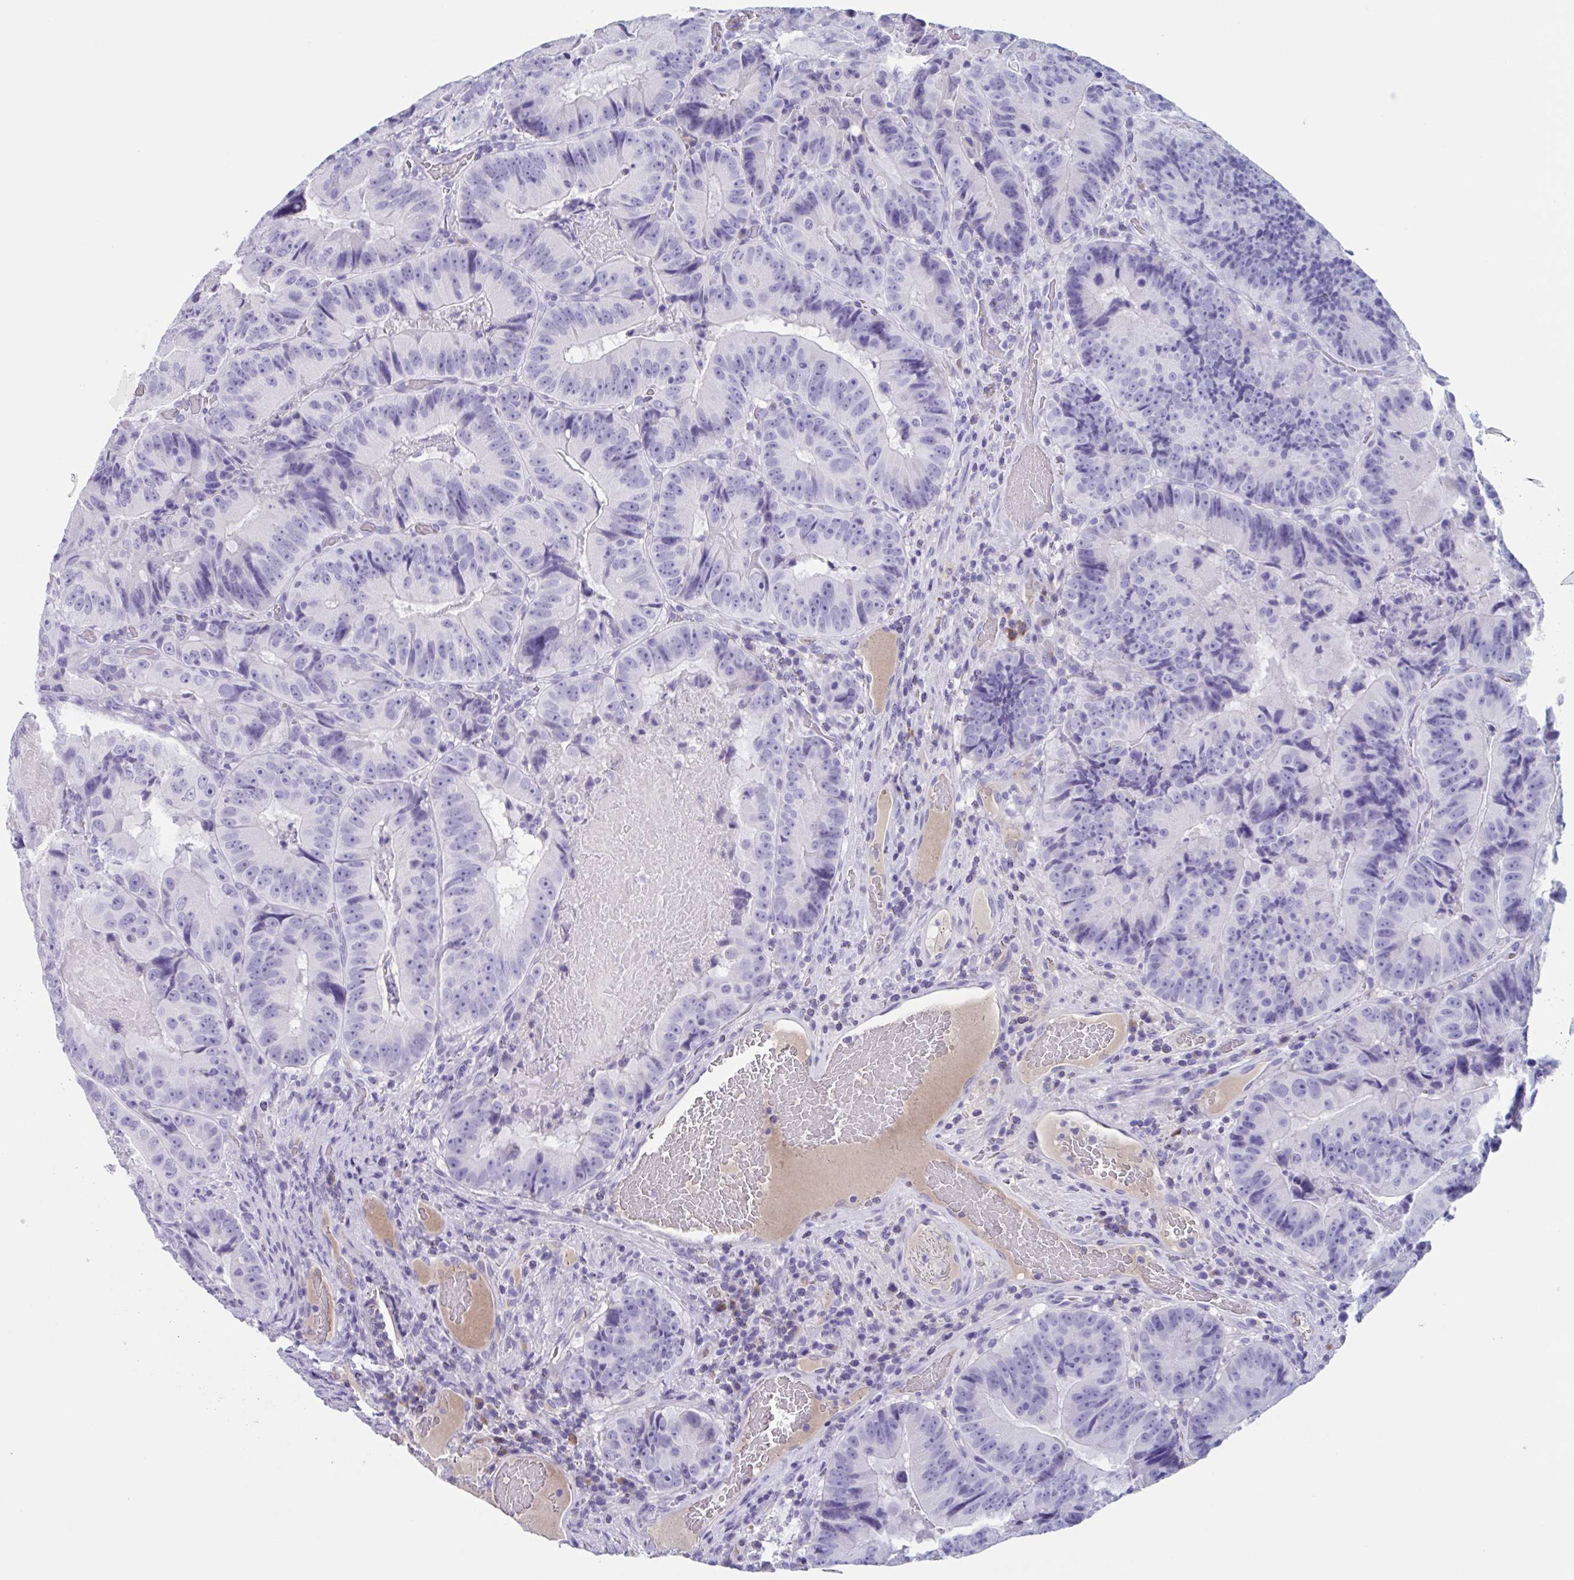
{"staining": {"intensity": "negative", "quantity": "none", "location": "none"}, "tissue": "colorectal cancer", "cell_type": "Tumor cells", "image_type": "cancer", "snomed": [{"axis": "morphology", "description": "Adenocarcinoma, NOS"}, {"axis": "topography", "description": "Colon"}], "caption": "Human colorectal cancer (adenocarcinoma) stained for a protein using IHC demonstrates no positivity in tumor cells.", "gene": "USP35", "patient": {"sex": "female", "age": 86}}